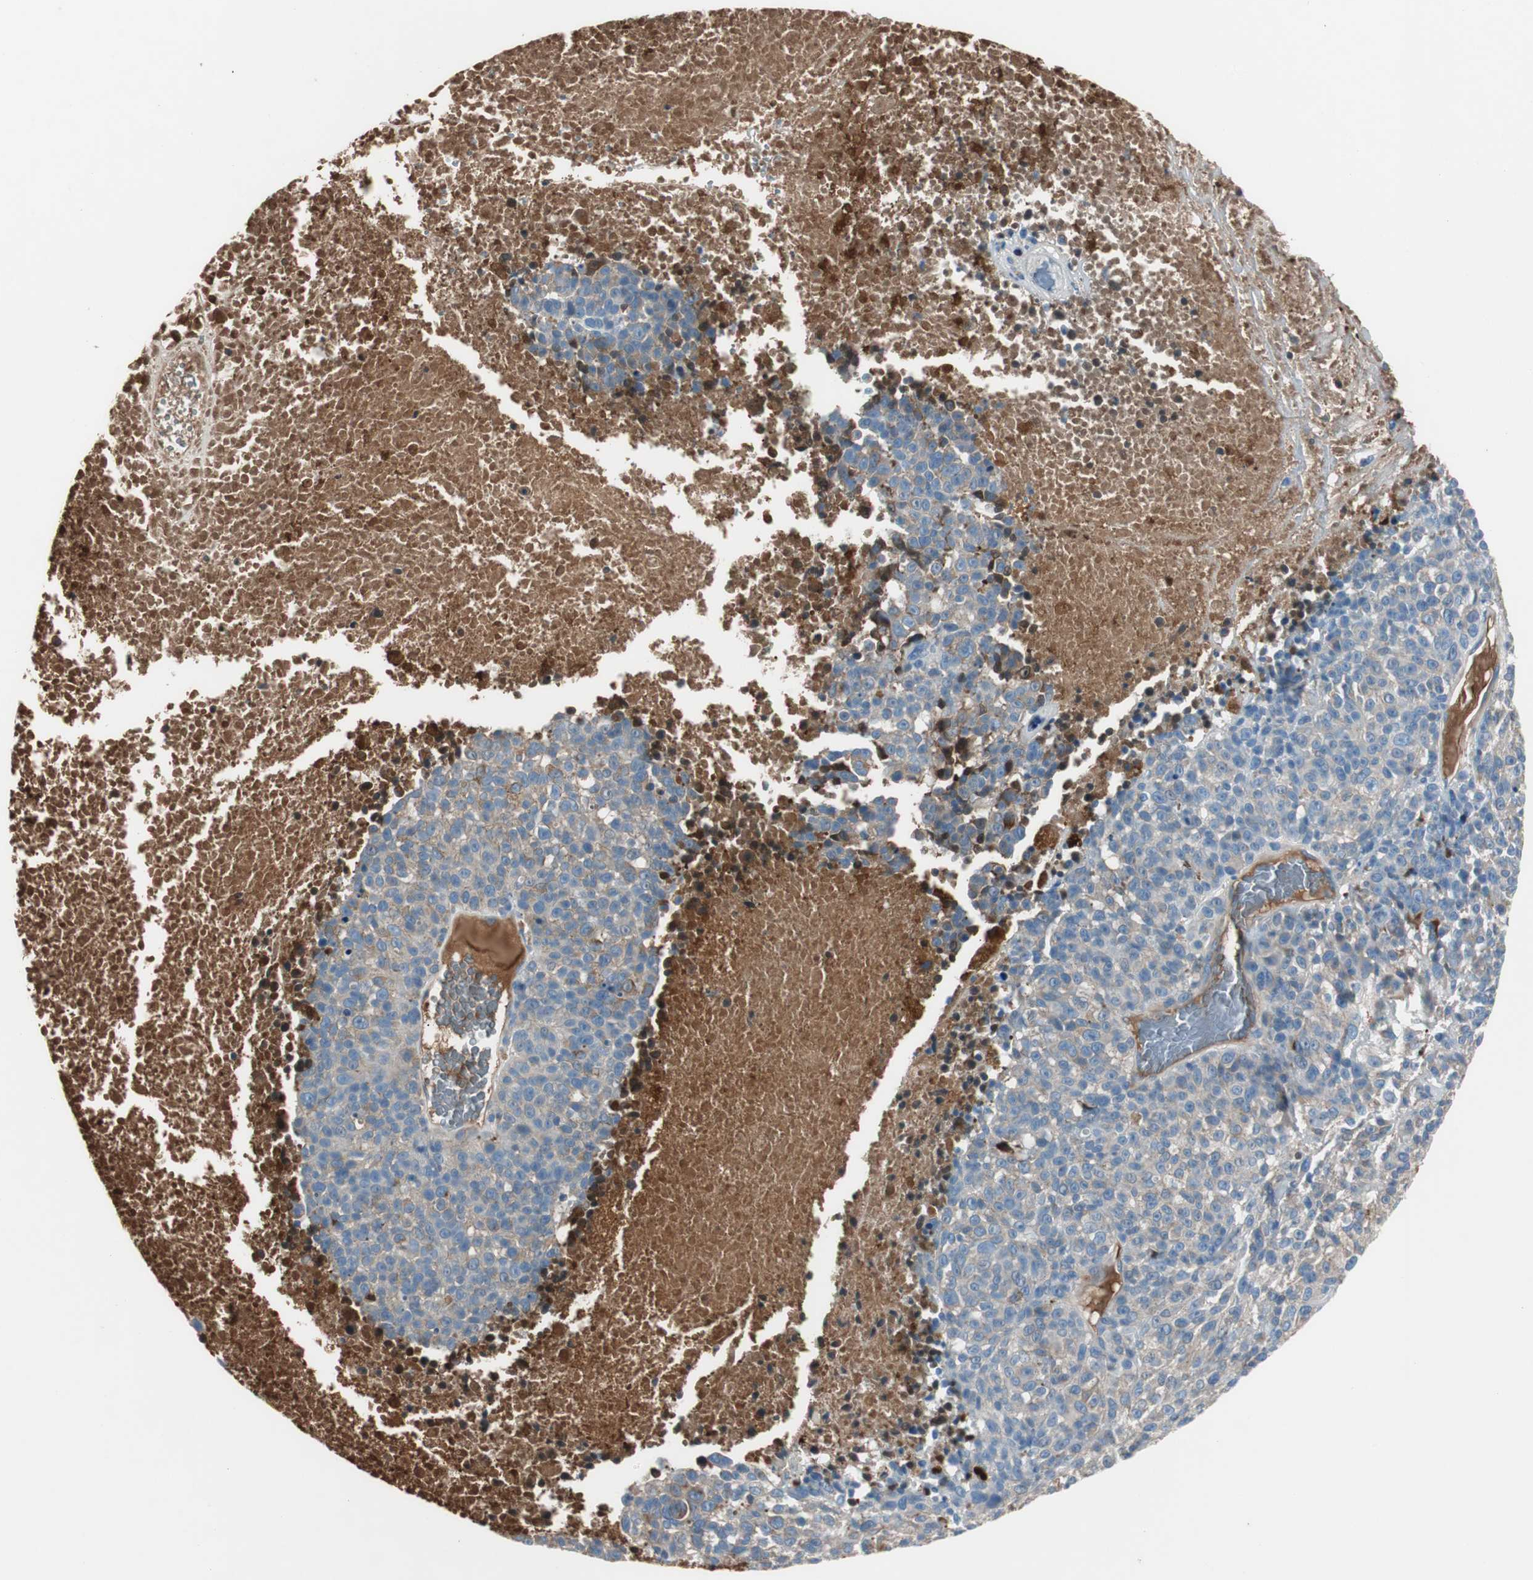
{"staining": {"intensity": "weak", "quantity": ">75%", "location": "cytoplasmic/membranous"}, "tissue": "melanoma", "cell_type": "Tumor cells", "image_type": "cancer", "snomed": [{"axis": "morphology", "description": "Malignant melanoma, Metastatic site"}, {"axis": "topography", "description": "Cerebral cortex"}], "caption": "Brown immunohistochemical staining in human malignant melanoma (metastatic site) shows weak cytoplasmic/membranous positivity in approximately >75% of tumor cells.", "gene": "SERPINF1", "patient": {"sex": "female", "age": 52}}